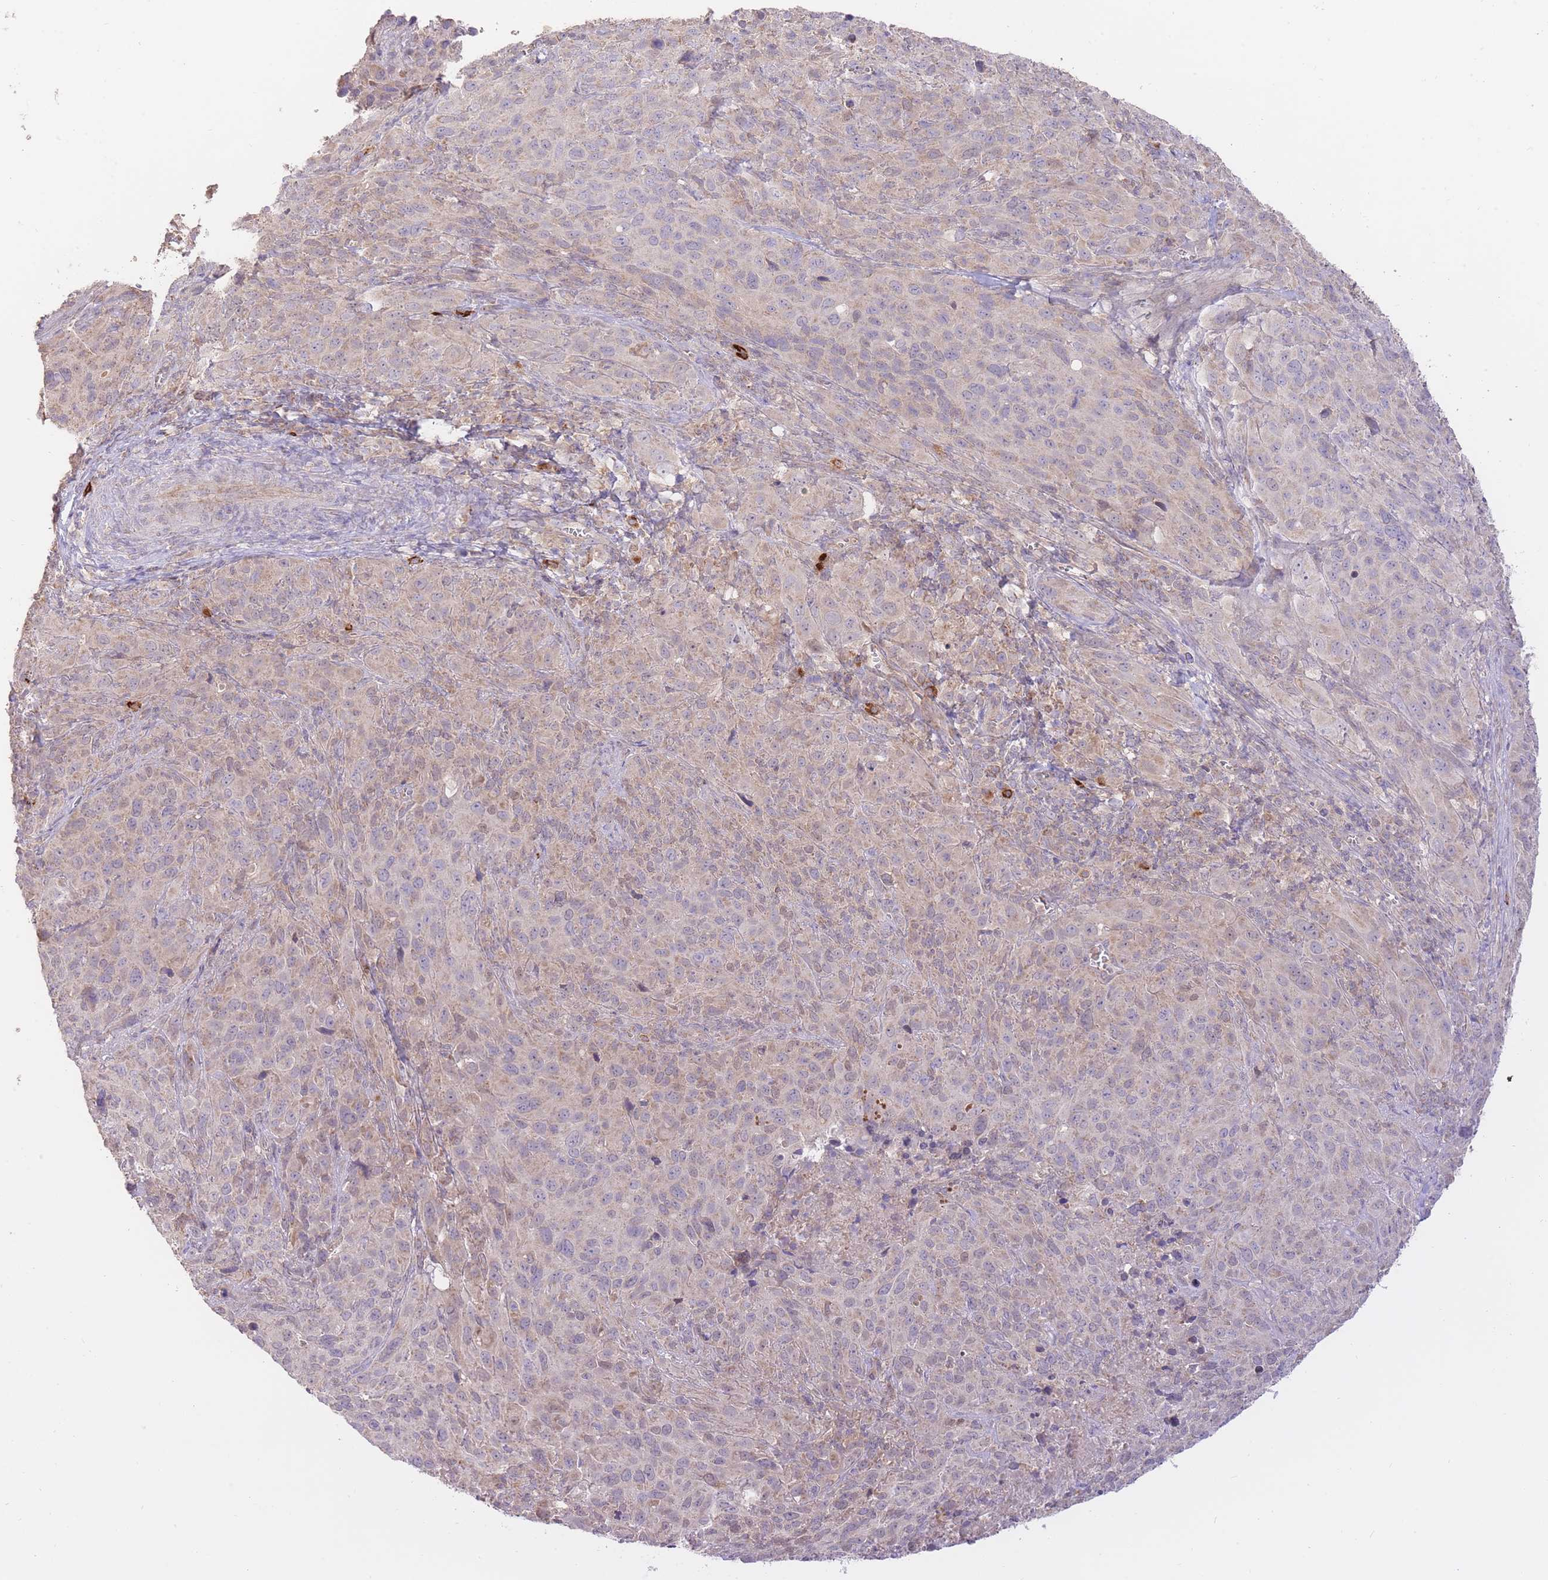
{"staining": {"intensity": "weak", "quantity": ">75%", "location": "cytoplasmic/membranous"}, "tissue": "cervical cancer", "cell_type": "Tumor cells", "image_type": "cancer", "snomed": [{"axis": "morphology", "description": "Squamous cell carcinoma, NOS"}, {"axis": "topography", "description": "Cervix"}], "caption": "Squamous cell carcinoma (cervical) stained with DAB immunohistochemistry (IHC) demonstrates low levels of weak cytoplasmic/membranous staining in about >75% of tumor cells. Using DAB (3,3'-diaminobenzidine) (brown) and hematoxylin (blue) stains, captured at high magnification using brightfield microscopy.", "gene": "PREP", "patient": {"sex": "female", "age": 51}}